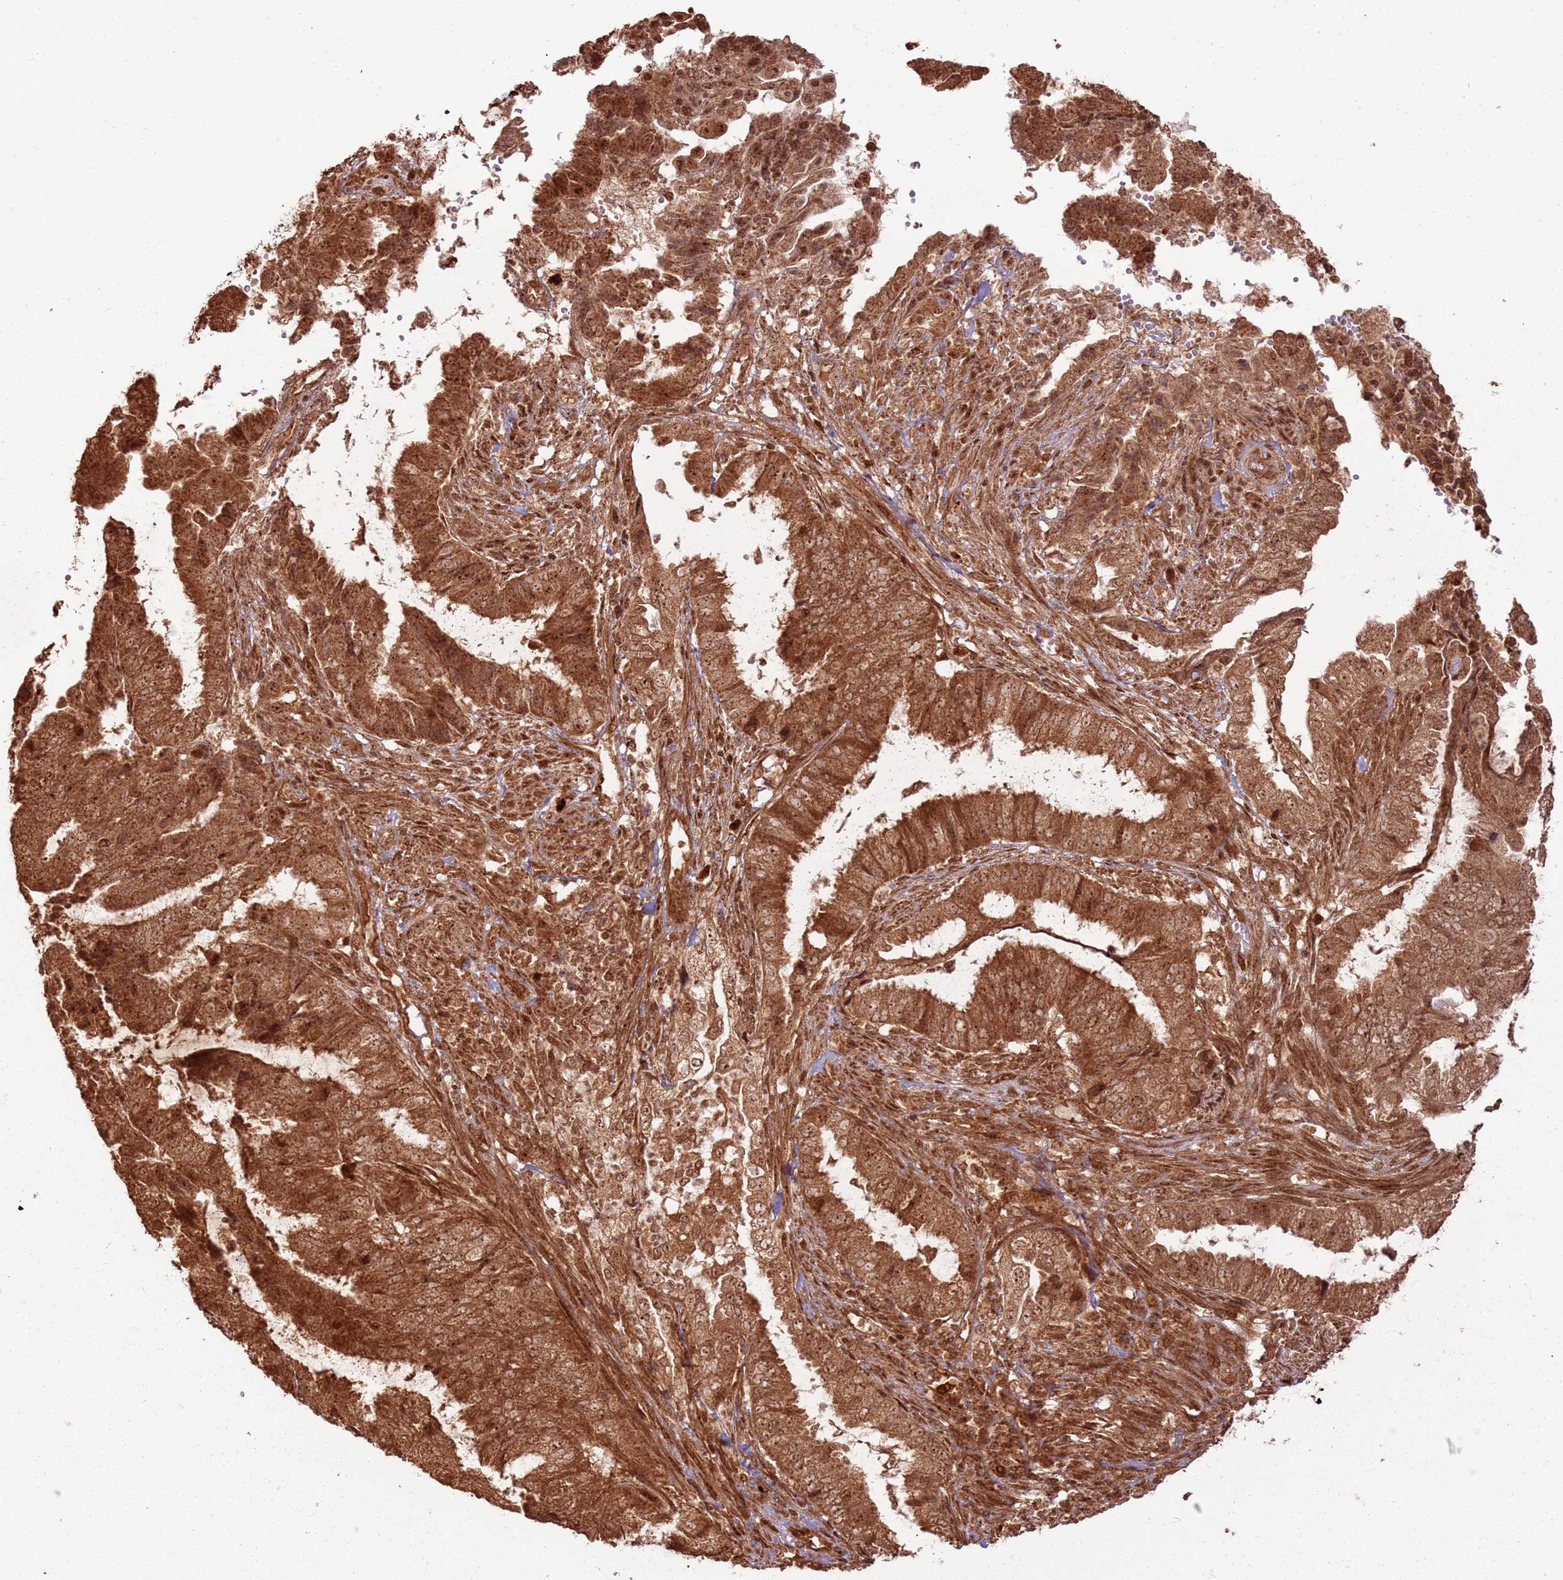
{"staining": {"intensity": "strong", "quantity": ">75%", "location": "cytoplasmic/membranous"}, "tissue": "endometrial cancer", "cell_type": "Tumor cells", "image_type": "cancer", "snomed": [{"axis": "morphology", "description": "Adenocarcinoma, NOS"}, {"axis": "topography", "description": "Endometrium"}], "caption": "Protein expression analysis of human adenocarcinoma (endometrial) reveals strong cytoplasmic/membranous positivity in approximately >75% of tumor cells. (brown staining indicates protein expression, while blue staining denotes nuclei).", "gene": "TBC1D13", "patient": {"sex": "female", "age": 51}}